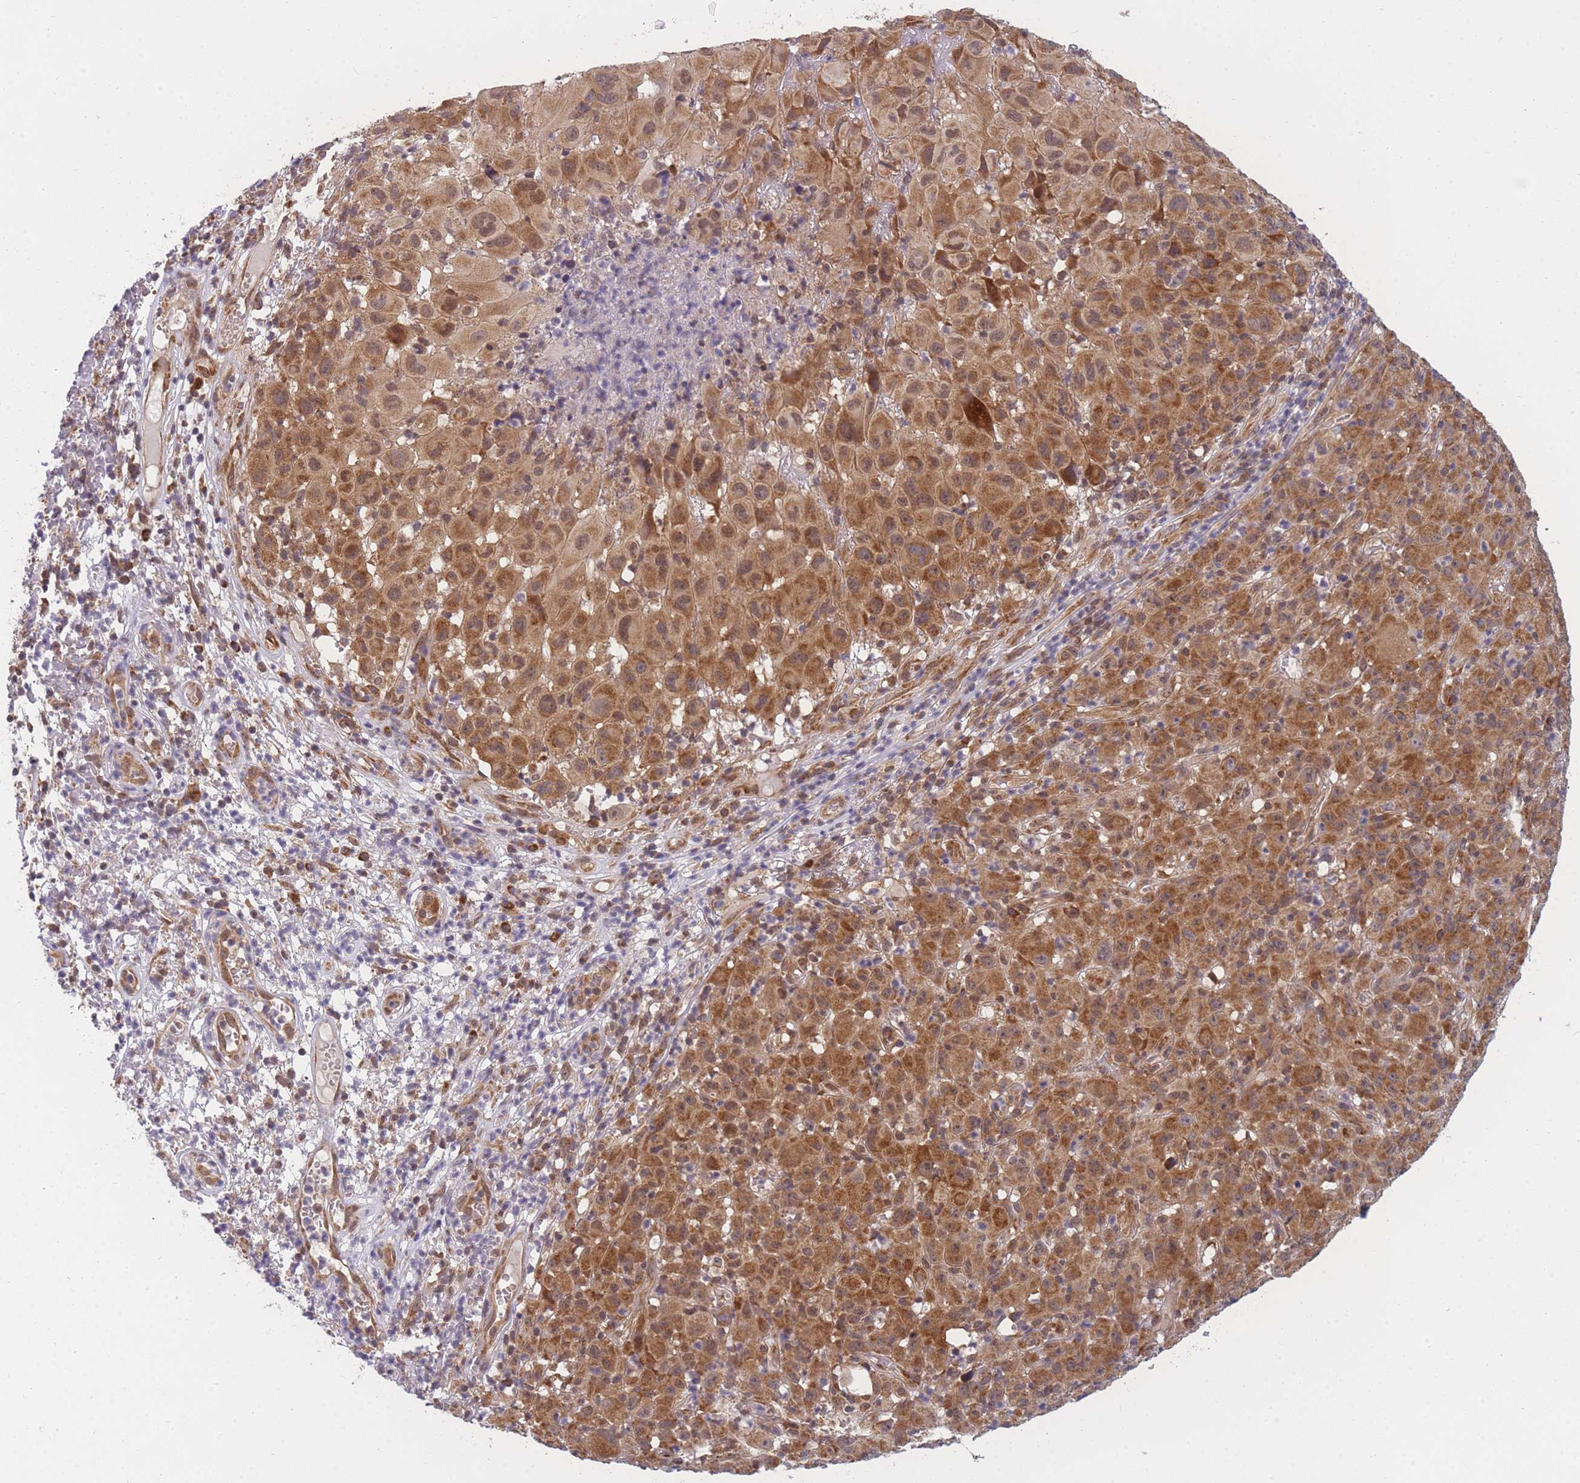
{"staining": {"intensity": "strong", "quantity": ">75%", "location": "cytoplasmic/membranous"}, "tissue": "melanoma", "cell_type": "Tumor cells", "image_type": "cancer", "snomed": [{"axis": "morphology", "description": "Malignant melanoma, NOS"}, {"axis": "topography", "description": "Skin"}], "caption": "High-magnification brightfield microscopy of melanoma stained with DAB (brown) and counterstained with hematoxylin (blue). tumor cells exhibit strong cytoplasmic/membranous expression is appreciated in about>75% of cells. (Stains: DAB (3,3'-diaminobenzidine) in brown, nuclei in blue, Microscopy: brightfield microscopy at high magnification).", "gene": "MRPL23", "patient": {"sex": "male", "age": 73}}